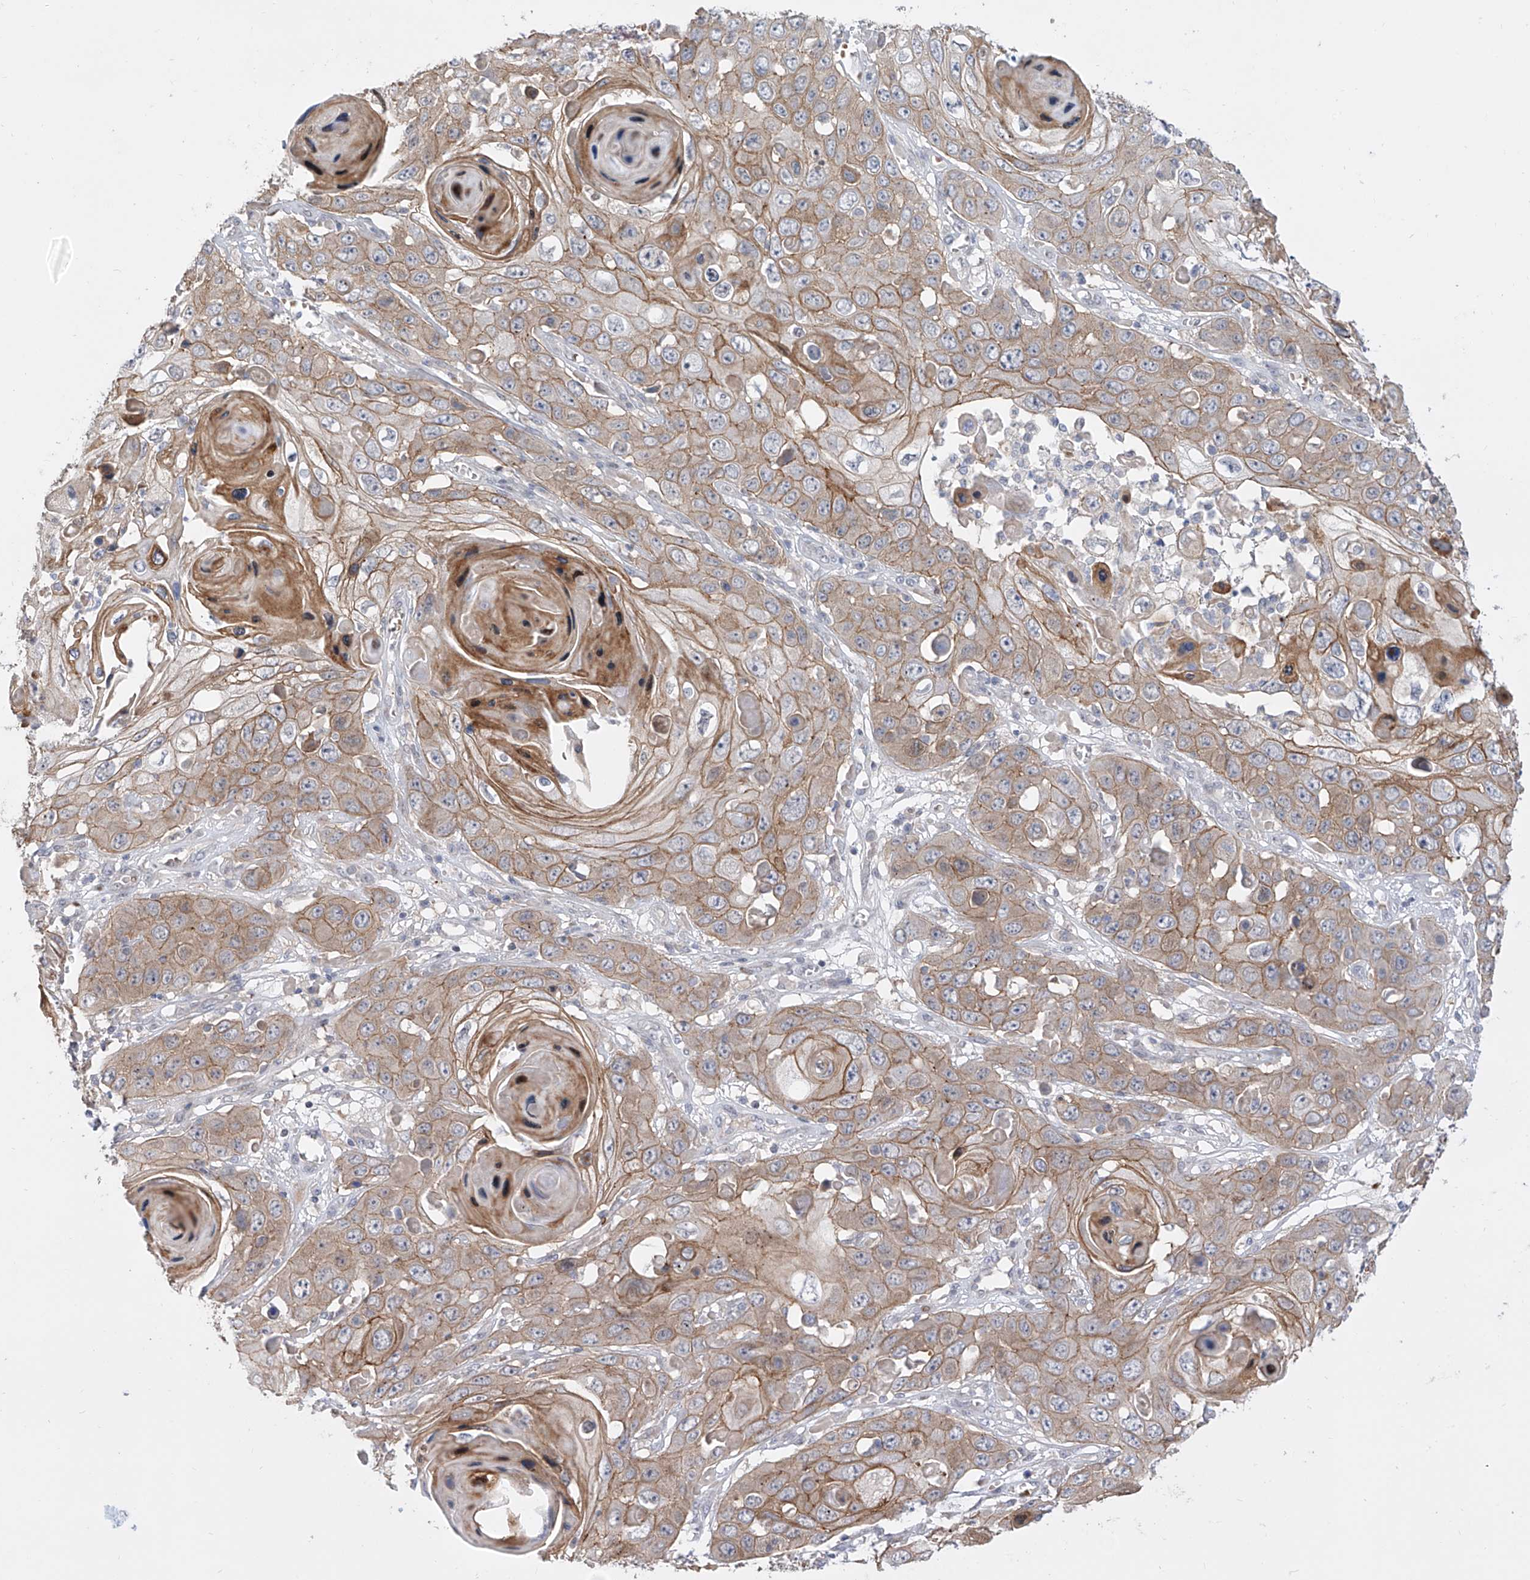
{"staining": {"intensity": "moderate", "quantity": ">75%", "location": "cytoplasmic/membranous"}, "tissue": "skin cancer", "cell_type": "Tumor cells", "image_type": "cancer", "snomed": [{"axis": "morphology", "description": "Squamous cell carcinoma, NOS"}, {"axis": "topography", "description": "Skin"}], "caption": "Tumor cells display medium levels of moderate cytoplasmic/membranous staining in approximately >75% of cells in human skin cancer.", "gene": "LRRC1", "patient": {"sex": "male", "age": 55}}